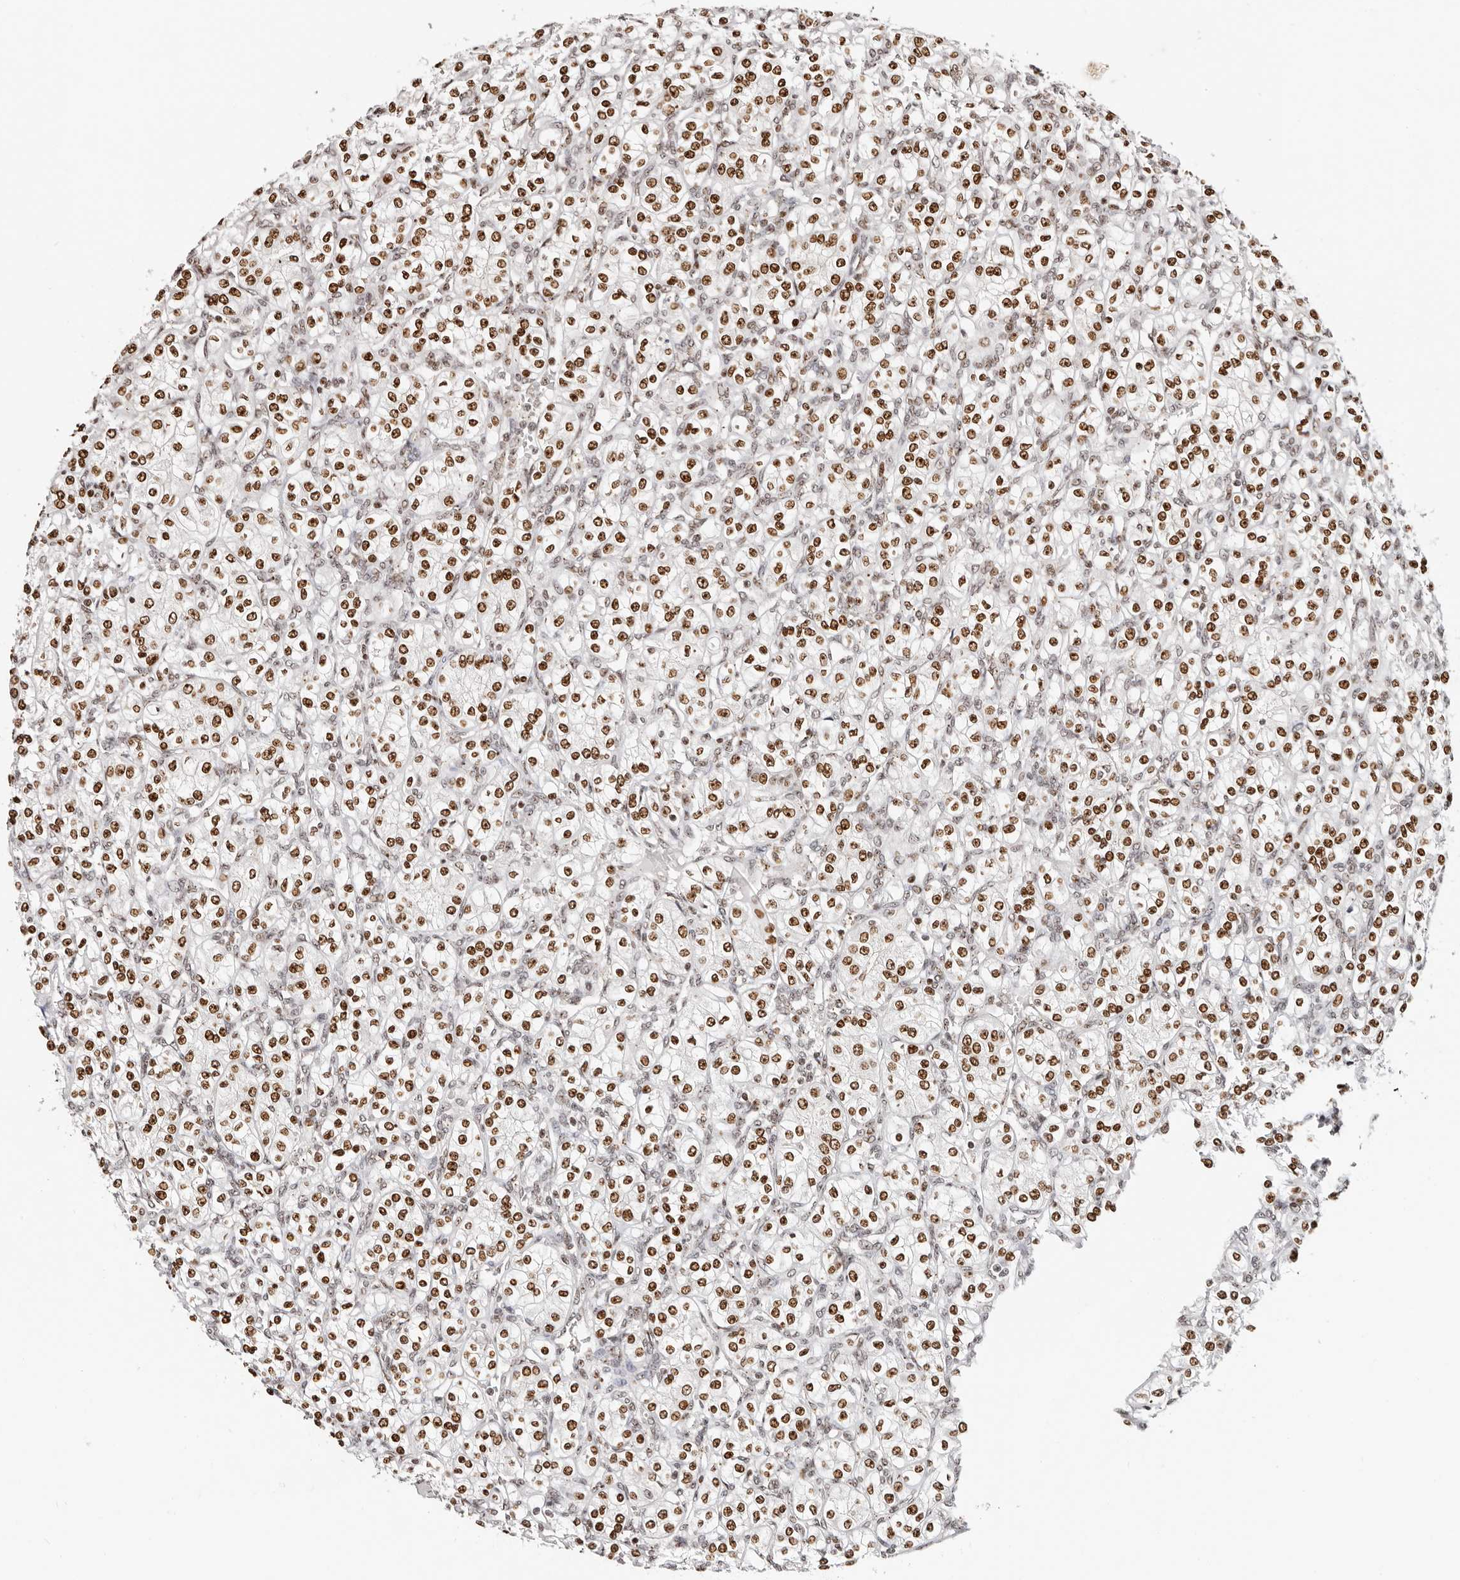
{"staining": {"intensity": "strong", "quantity": ">75%", "location": "nuclear"}, "tissue": "renal cancer", "cell_type": "Tumor cells", "image_type": "cancer", "snomed": [{"axis": "morphology", "description": "Adenocarcinoma, NOS"}, {"axis": "topography", "description": "Kidney"}], "caption": "An immunohistochemistry image of neoplastic tissue is shown. Protein staining in brown highlights strong nuclear positivity in renal cancer within tumor cells. (Brightfield microscopy of DAB IHC at high magnification).", "gene": "IQGAP3", "patient": {"sex": "male", "age": 77}}